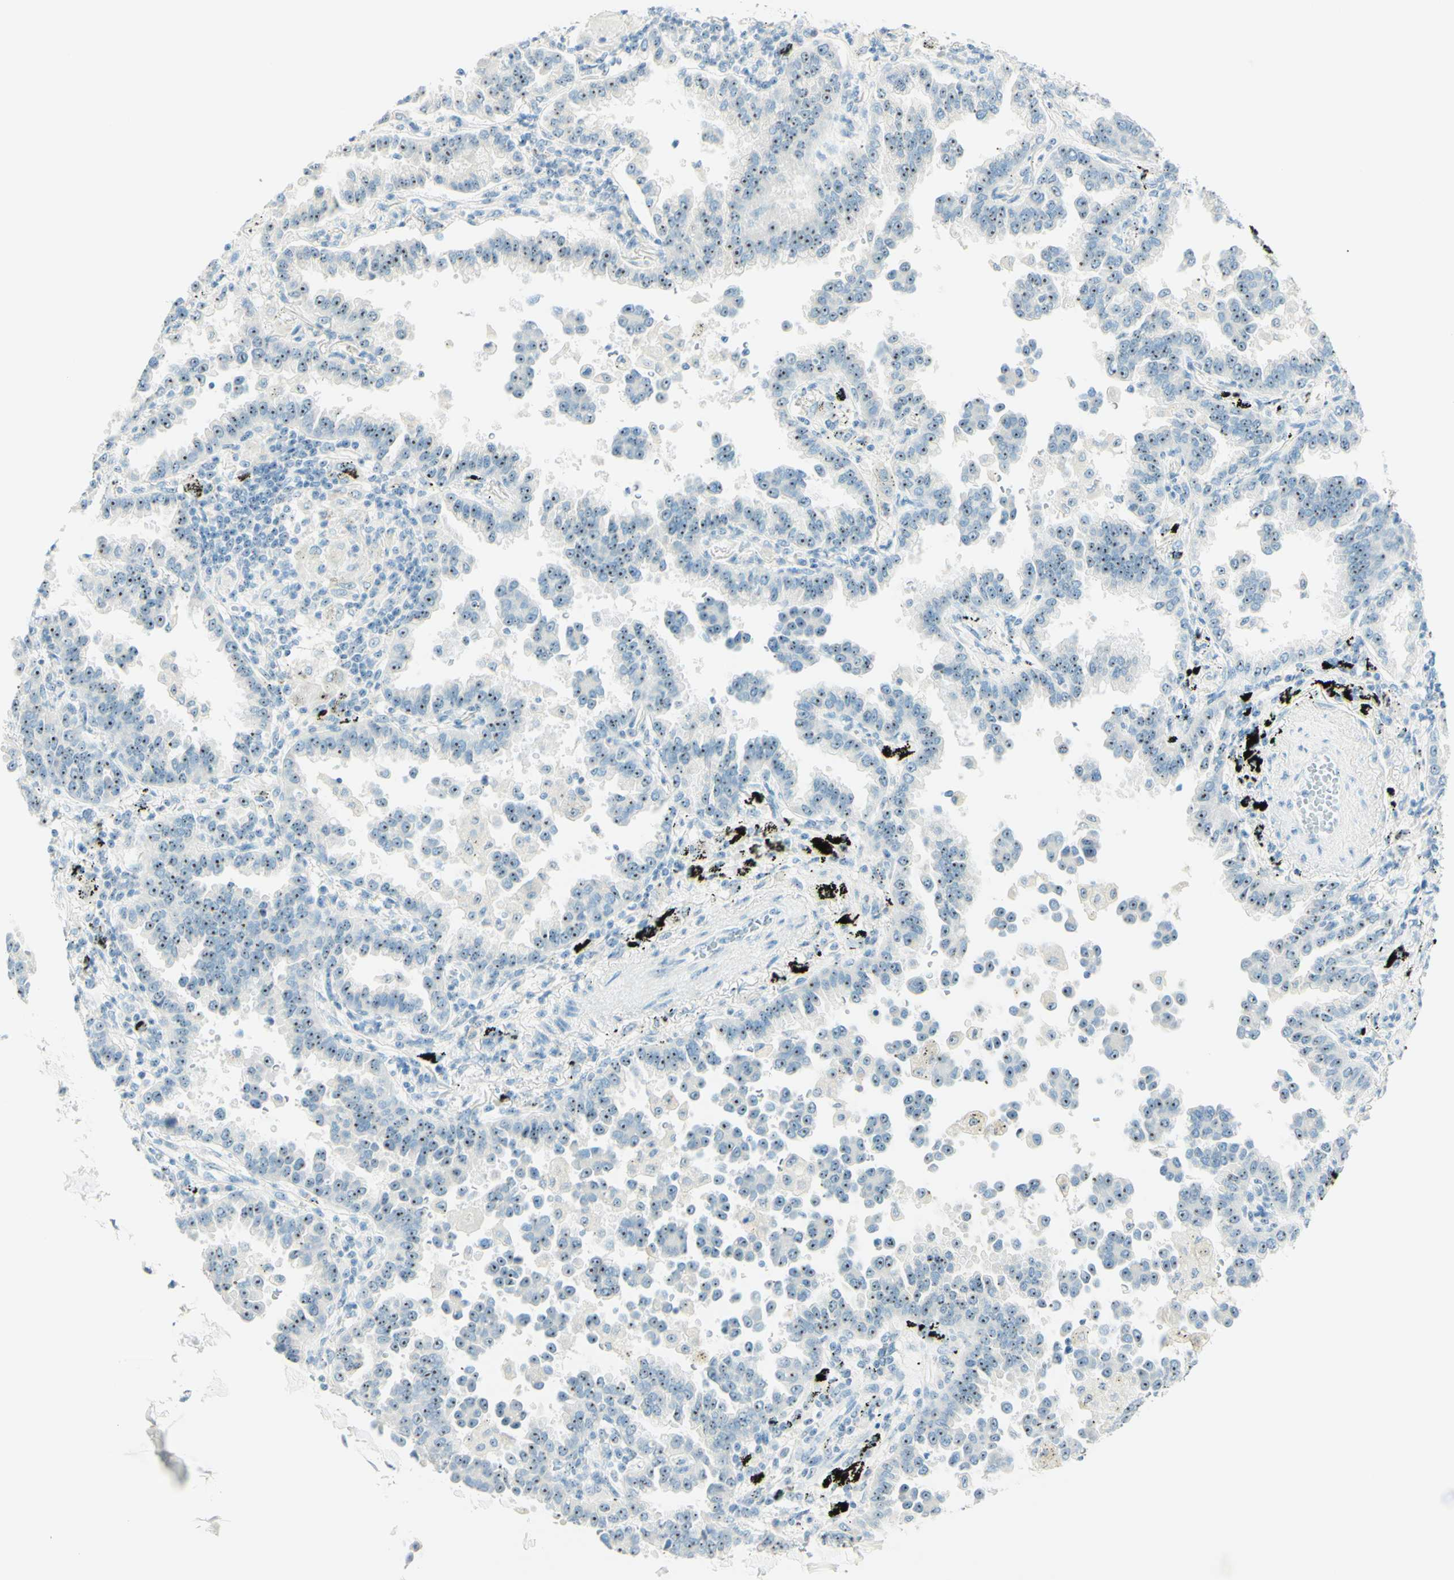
{"staining": {"intensity": "weak", "quantity": ">75%", "location": "nuclear"}, "tissue": "lung cancer", "cell_type": "Tumor cells", "image_type": "cancer", "snomed": [{"axis": "morphology", "description": "Normal tissue, NOS"}, {"axis": "morphology", "description": "Adenocarcinoma, NOS"}, {"axis": "topography", "description": "Lung"}], "caption": "Adenocarcinoma (lung) tissue reveals weak nuclear expression in approximately >75% of tumor cells, visualized by immunohistochemistry. The protein of interest is shown in brown color, while the nuclei are stained blue.", "gene": "FMR1NB", "patient": {"sex": "male", "age": 59}}